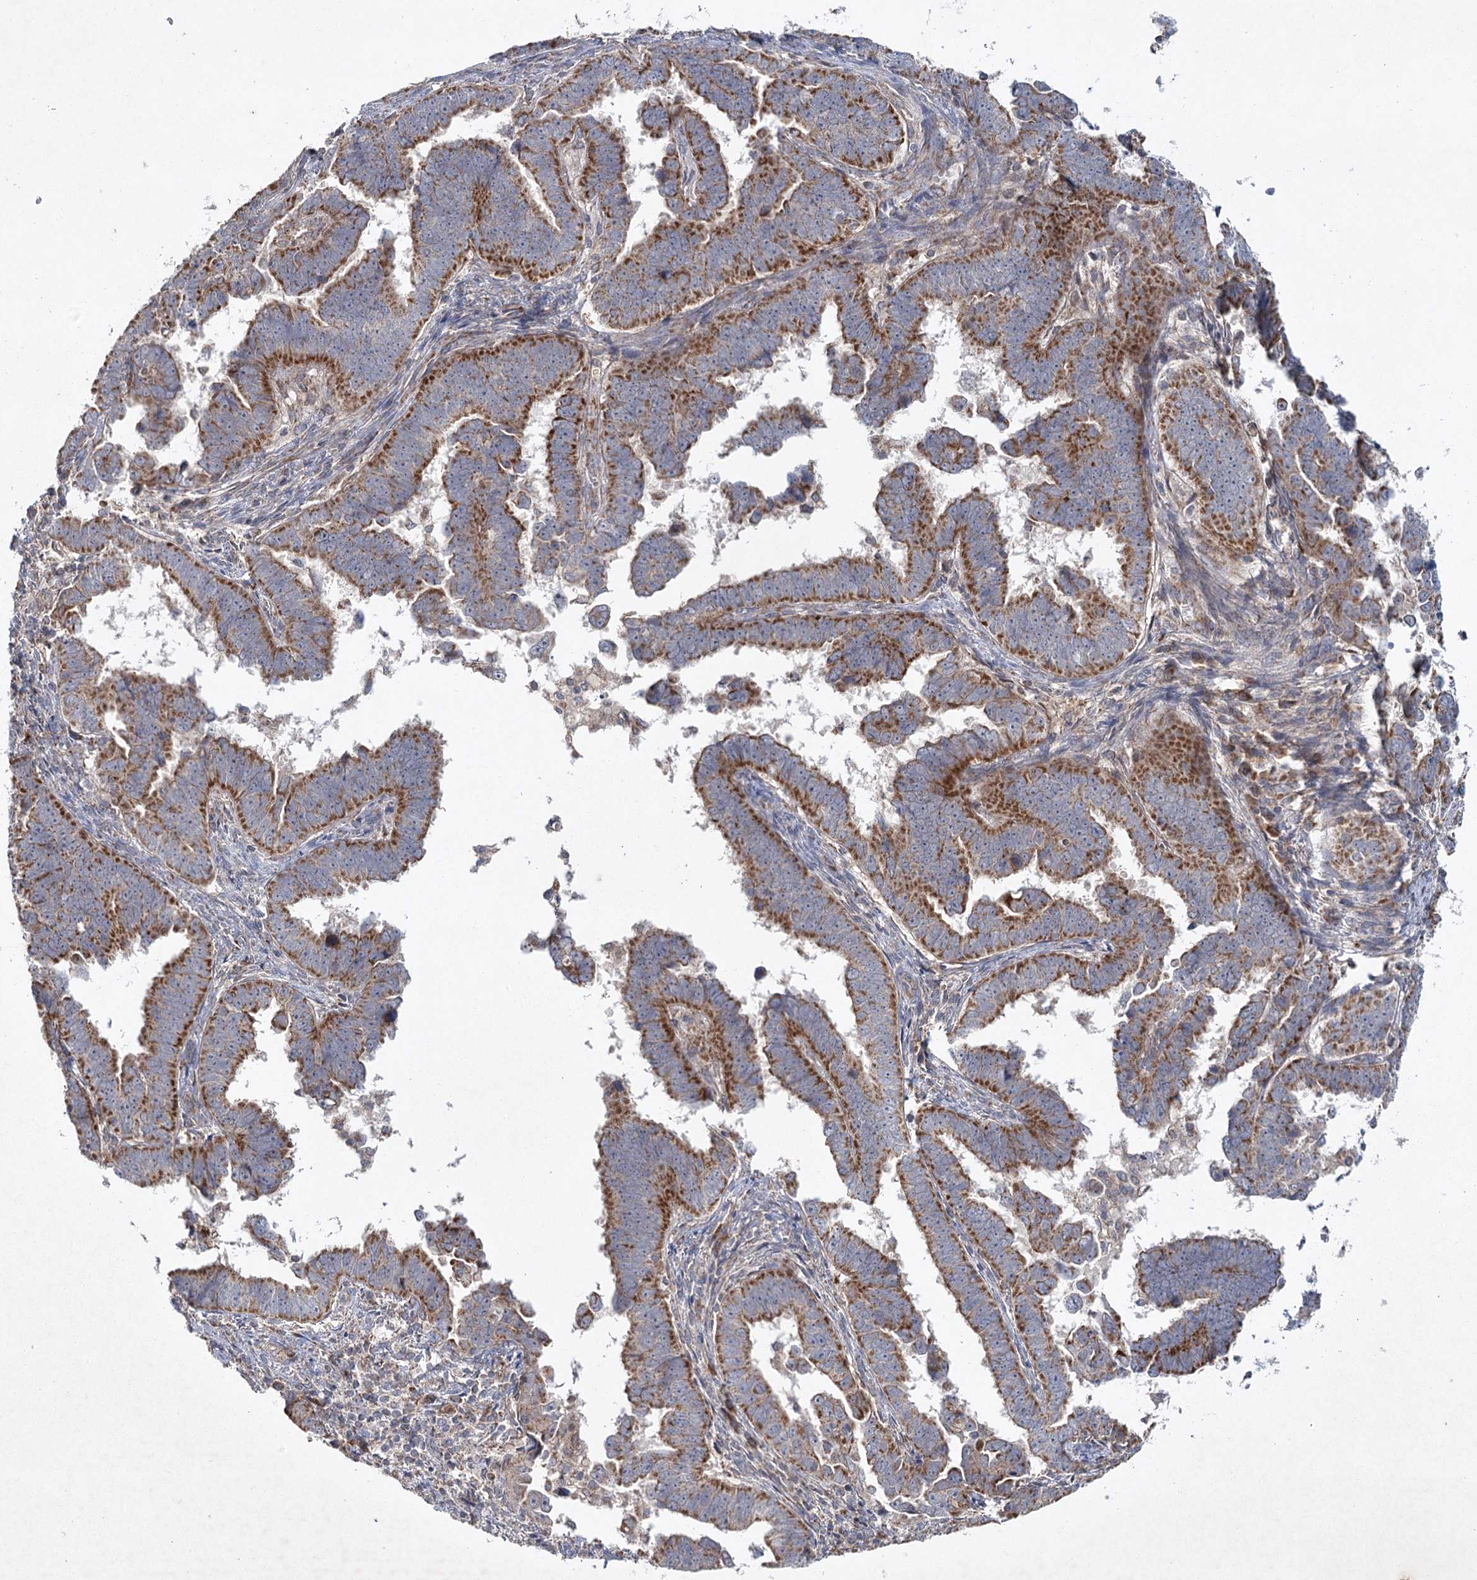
{"staining": {"intensity": "strong", "quantity": ">75%", "location": "cytoplasmic/membranous"}, "tissue": "endometrial cancer", "cell_type": "Tumor cells", "image_type": "cancer", "snomed": [{"axis": "morphology", "description": "Adenocarcinoma, NOS"}, {"axis": "topography", "description": "Endometrium"}], "caption": "Immunohistochemistry (IHC) of adenocarcinoma (endometrial) demonstrates high levels of strong cytoplasmic/membranous expression in approximately >75% of tumor cells. The protein of interest is shown in brown color, while the nuclei are stained blue.", "gene": "MRPL44", "patient": {"sex": "female", "age": 75}}